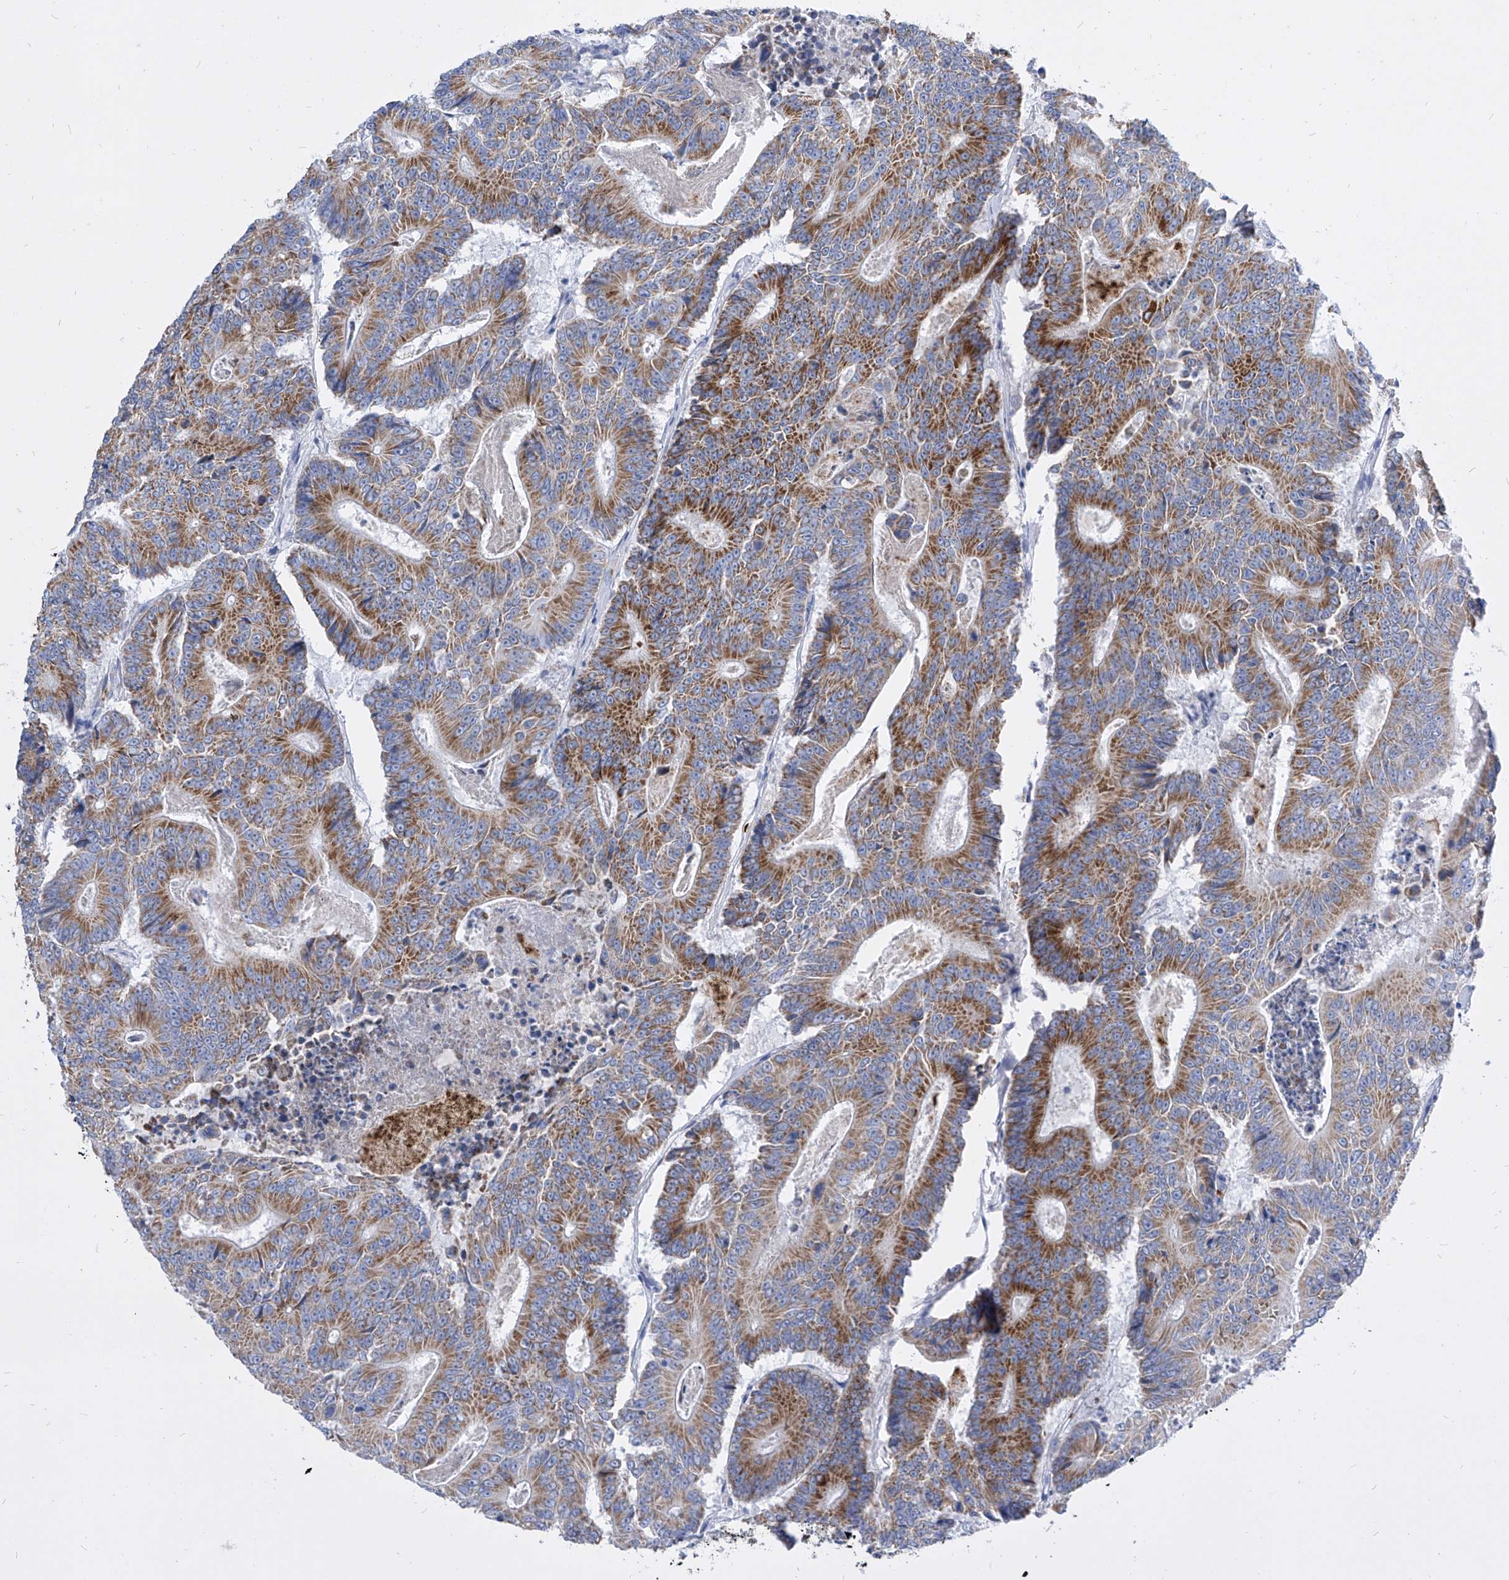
{"staining": {"intensity": "moderate", "quantity": ">75%", "location": "cytoplasmic/membranous"}, "tissue": "colorectal cancer", "cell_type": "Tumor cells", "image_type": "cancer", "snomed": [{"axis": "morphology", "description": "Adenocarcinoma, NOS"}, {"axis": "topography", "description": "Colon"}], "caption": "Human adenocarcinoma (colorectal) stained with a brown dye displays moderate cytoplasmic/membranous positive positivity in approximately >75% of tumor cells.", "gene": "COQ3", "patient": {"sex": "male", "age": 83}}